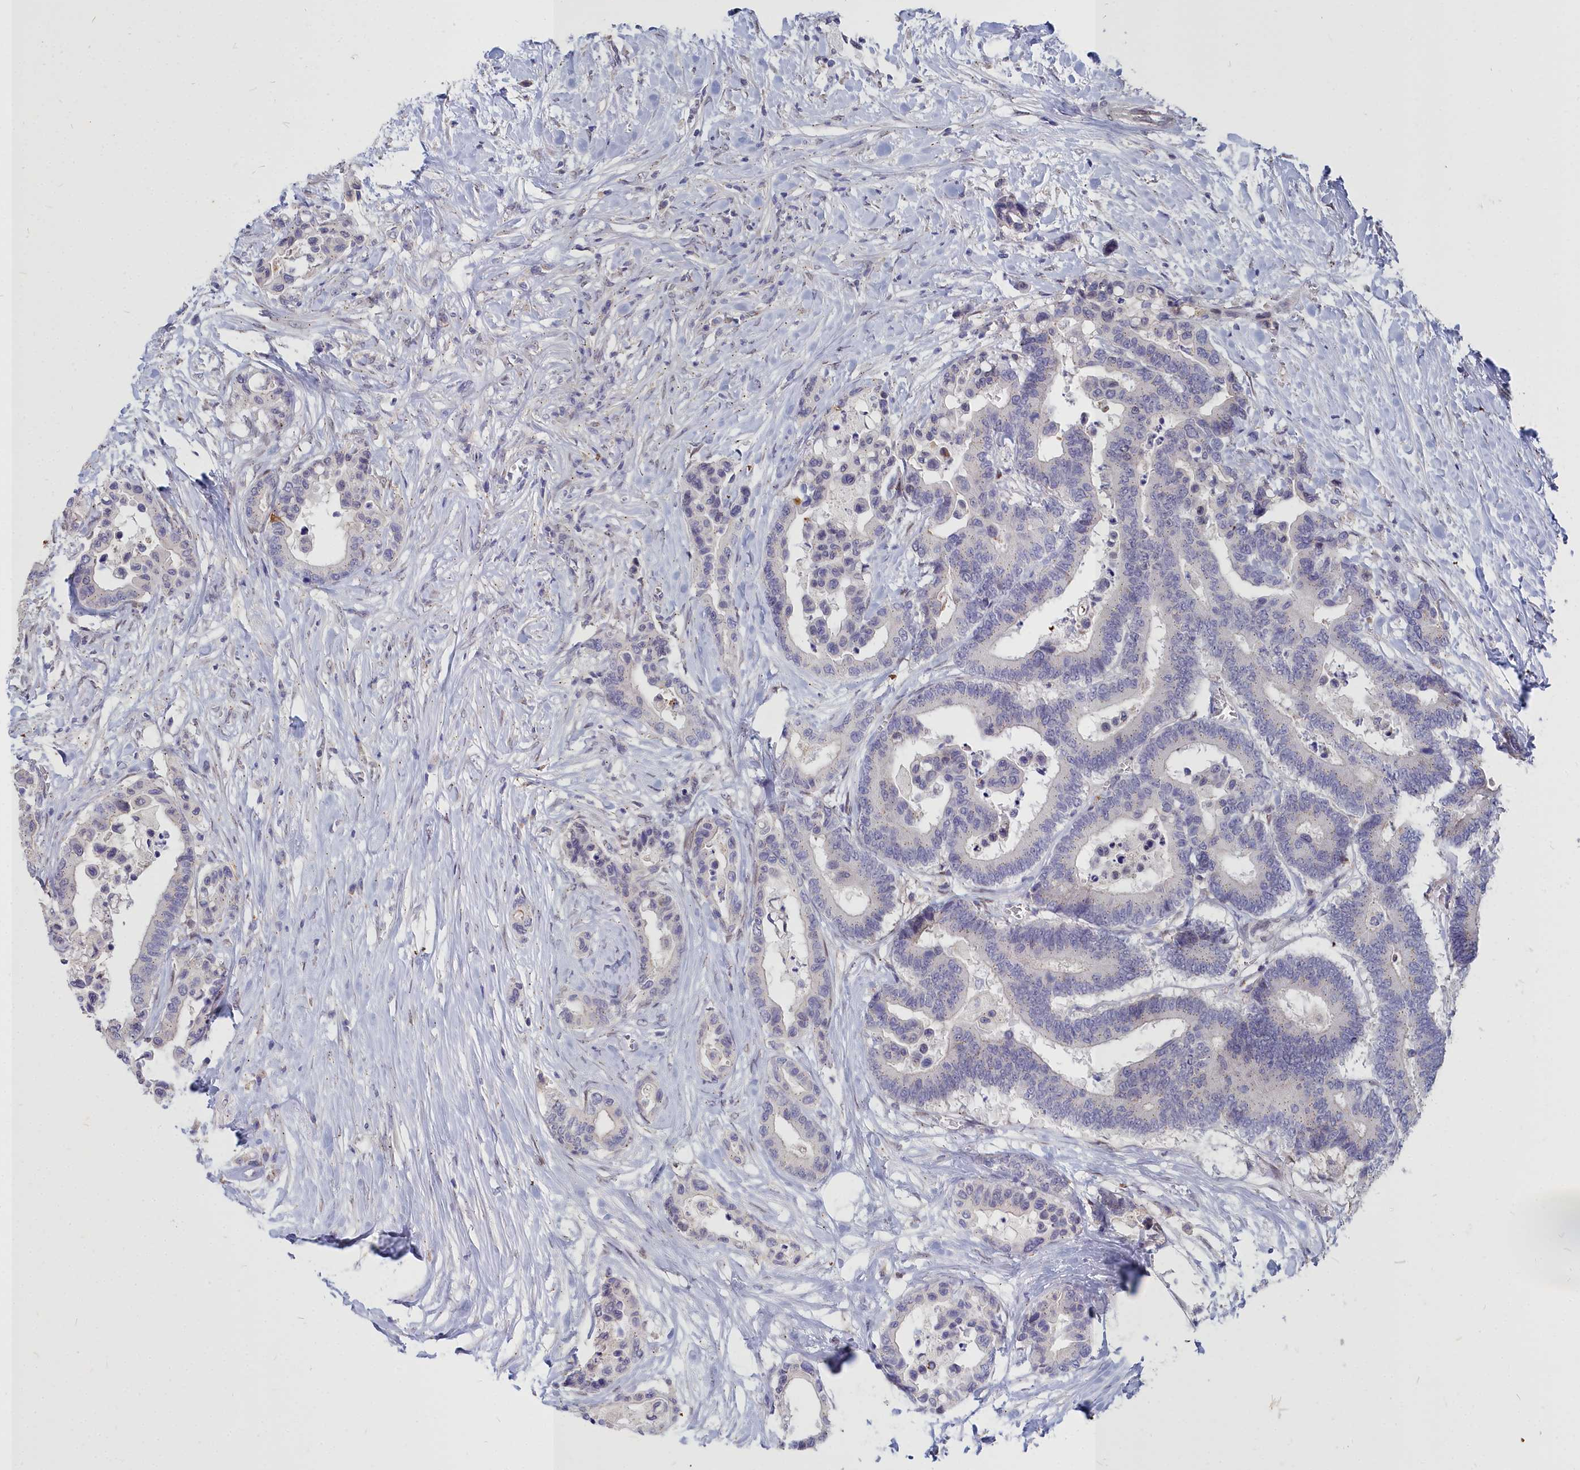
{"staining": {"intensity": "negative", "quantity": "none", "location": "none"}, "tissue": "colorectal cancer", "cell_type": "Tumor cells", "image_type": "cancer", "snomed": [{"axis": "morphology", "description": "Normal tissue, NOS"}, {"axis": "morphology", "description": "Adenocarcinoma, NOS"}, {"axis": "topography", "description": "Colon"}], "caption": "Immunohistochemistry micrograph of neoplastic tissue: colorectal adenocarcinoma stained with DAB (3,3'-diaminobenzidine) shows no significant protein positivity in tumor cells.", "gene": "NOXA1", "patient": {"sex": "male", "age": 82}}